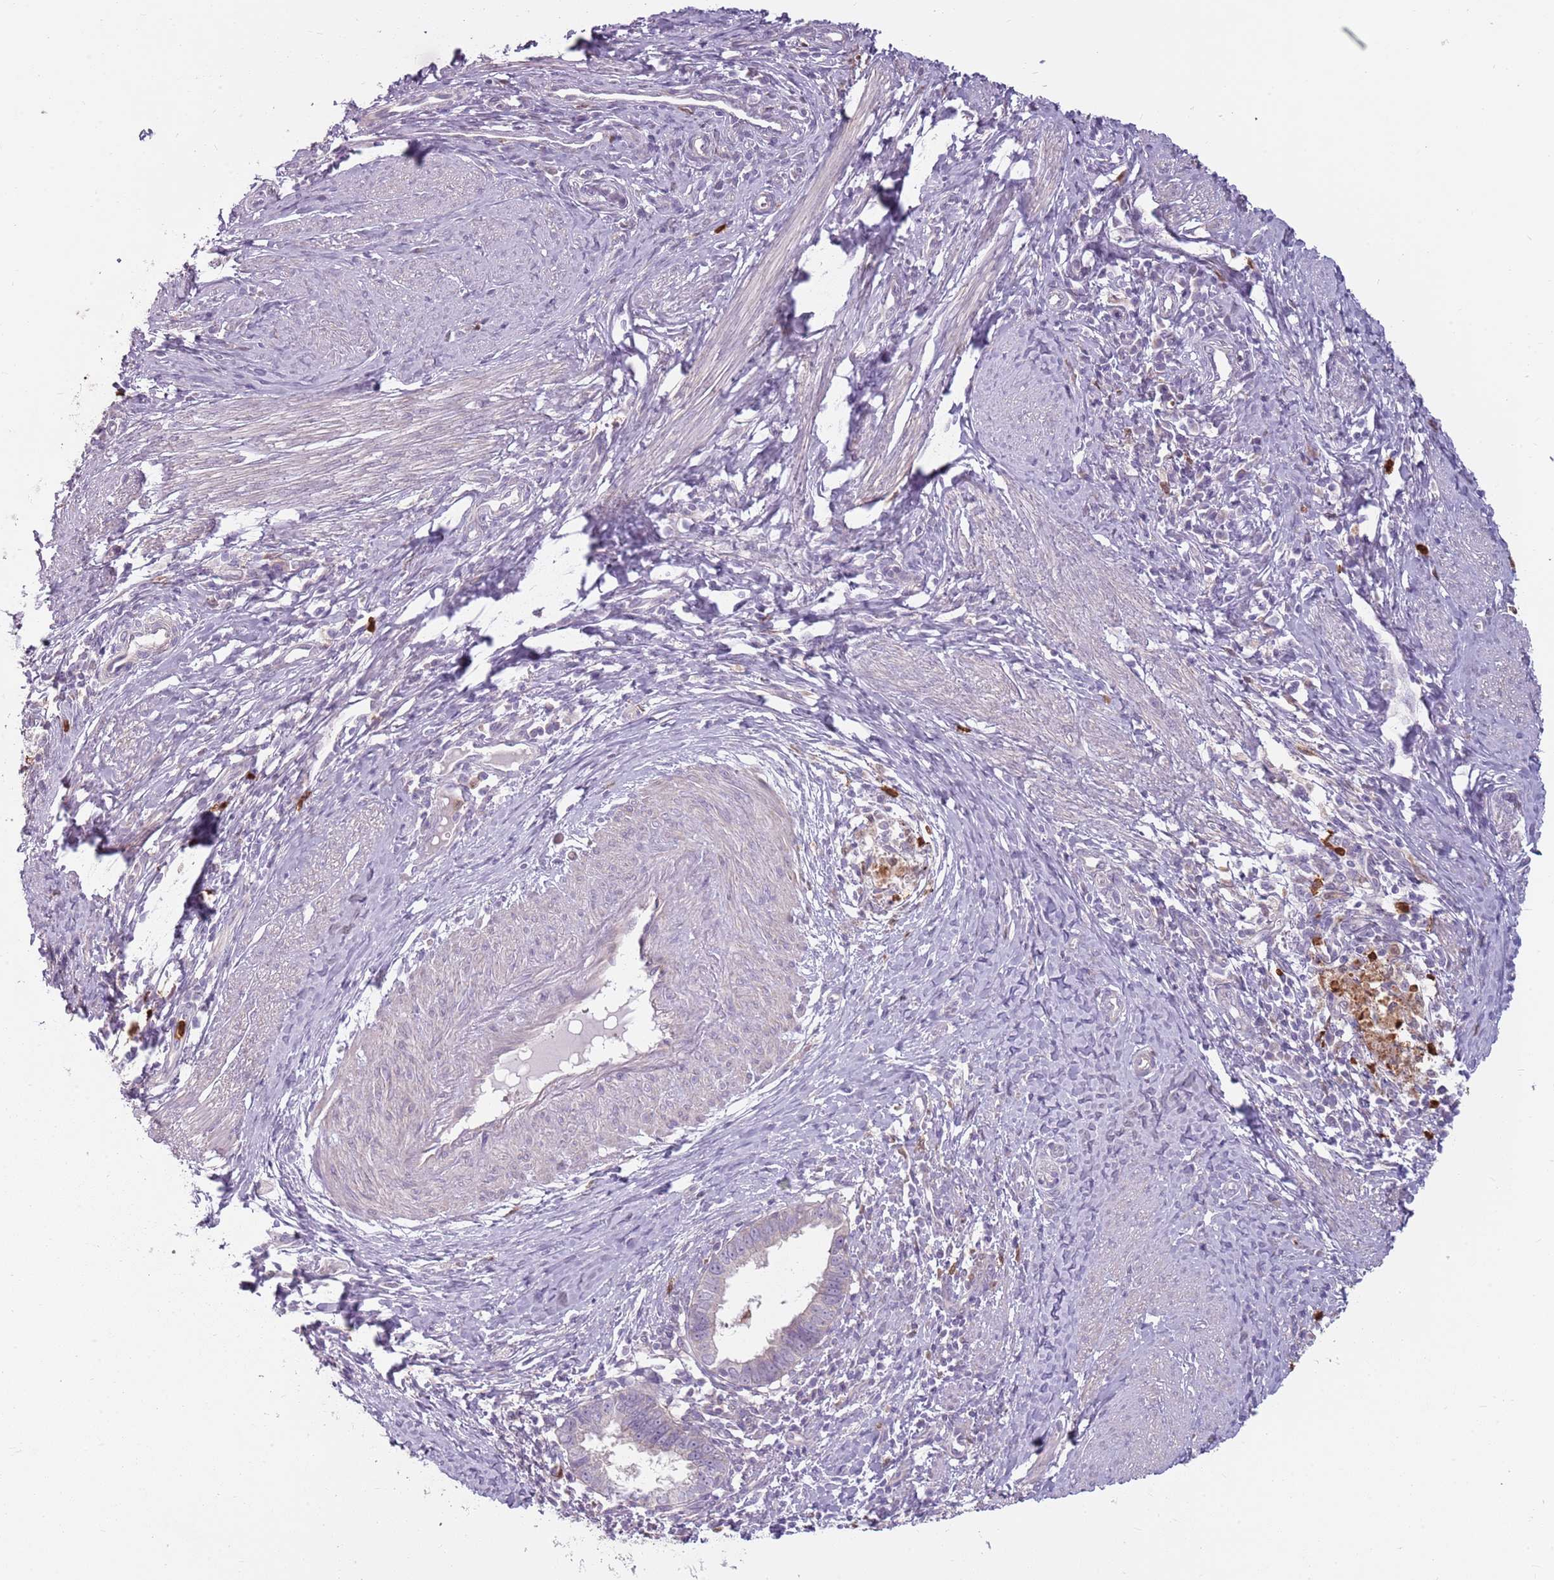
{"staining": {"intensity": "negative", "quantity": "none", "location": "none"}, "tissue": "cervical cancer", "cell_type": "Tumor cells", "image_type": "cancer", "snomed": [{"axis": "morphology", "description": "Adenocarcinoma, NOS"}, {"axis": "topography", "description": "Cervix"}], "caption": "High power microscopy micrograph of an immunohistochemistry histopathology image of cervical cancer, revealing no significant expression in tumor cells.", "gene": "SPAG4", "patient": {"sex": "female", "age": 36}}